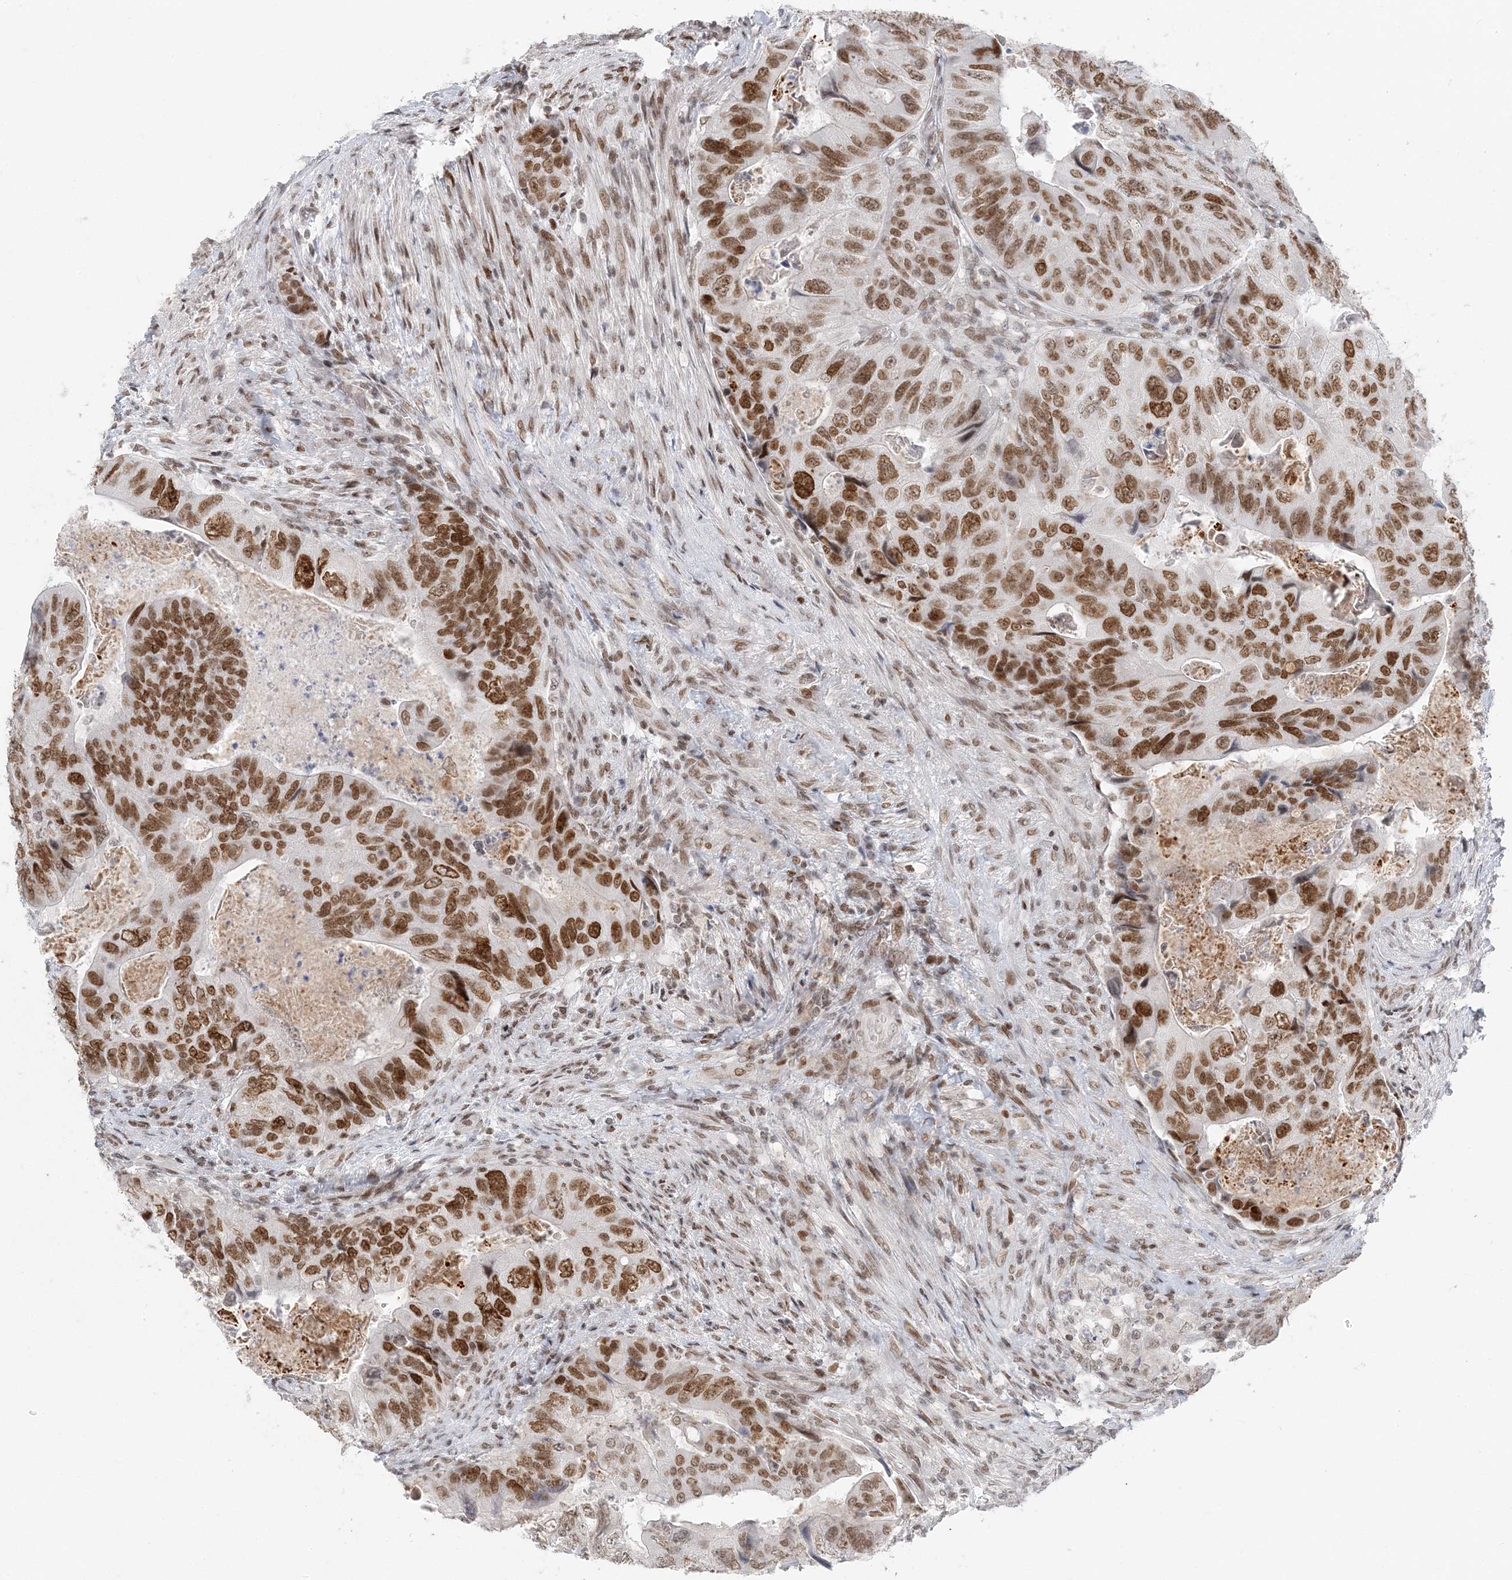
{"staining": {"intensity": "moderate", "quantity": ">75%", "location": "nuclear"}, "tissue": "colorectal cancer", "cell_type": "Tumor cells", "image_type": "cancer", "snomed": [{"axis": "morphology", "description": "Adenocarcinoma, NOS"}, {"axis": "topography", "description": "Rectum"}], "caption": "IHC histopathology image of neoplastic tissue: adenocarcinoma (colorectal) stained using immunohistochemistry exhibits medium levels of moderate protein expression localized specifically in the nuclear of tumor cells, appearing as a nuclear brown color.", "gene": "BAZ1B", "patient": {"sex": "male", "age": 63}}